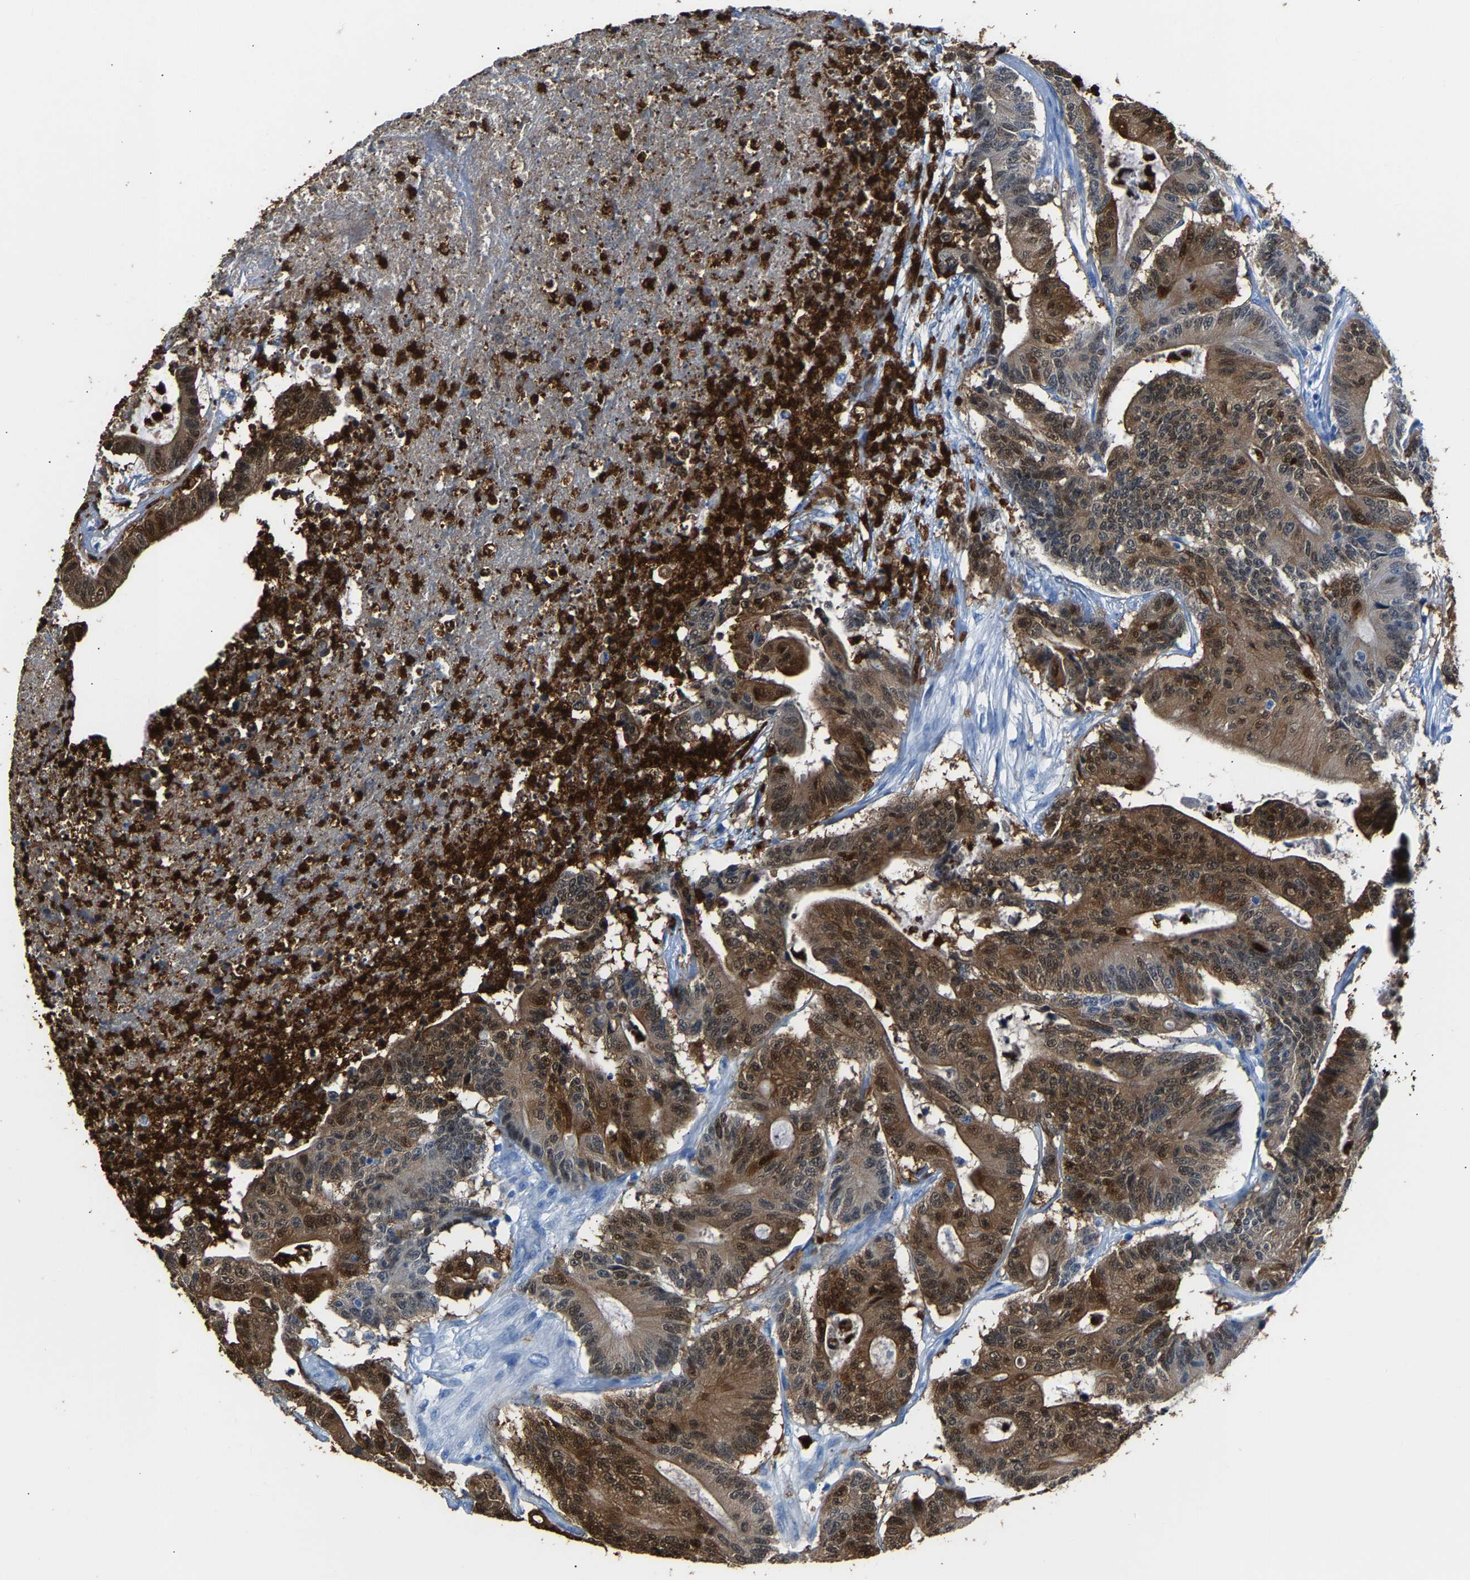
{"staining": {"intensity": "moderate", "quantity": ">75%", "location": "cytoplasmic/membranous,nuclear"}, "tissue": "colorectal cancer", "cell_type": "Tumor cells", "image_type": "cancer", "snomed": [{"axis": "morphology", "description": "Adenocarcinoma, NOS"}, {"axis": "topography", "description": "Colon"}], "caption": "The histopathology image exhibits immunohistochemical staining of adenocarcinoma (colorectal). There is moderate cytoplasmic/membranous and nuclear expression is appreciated in about >75% of tumor cells.", "gene": "S100P", "patient": {"sex": "female", "age": 84}}